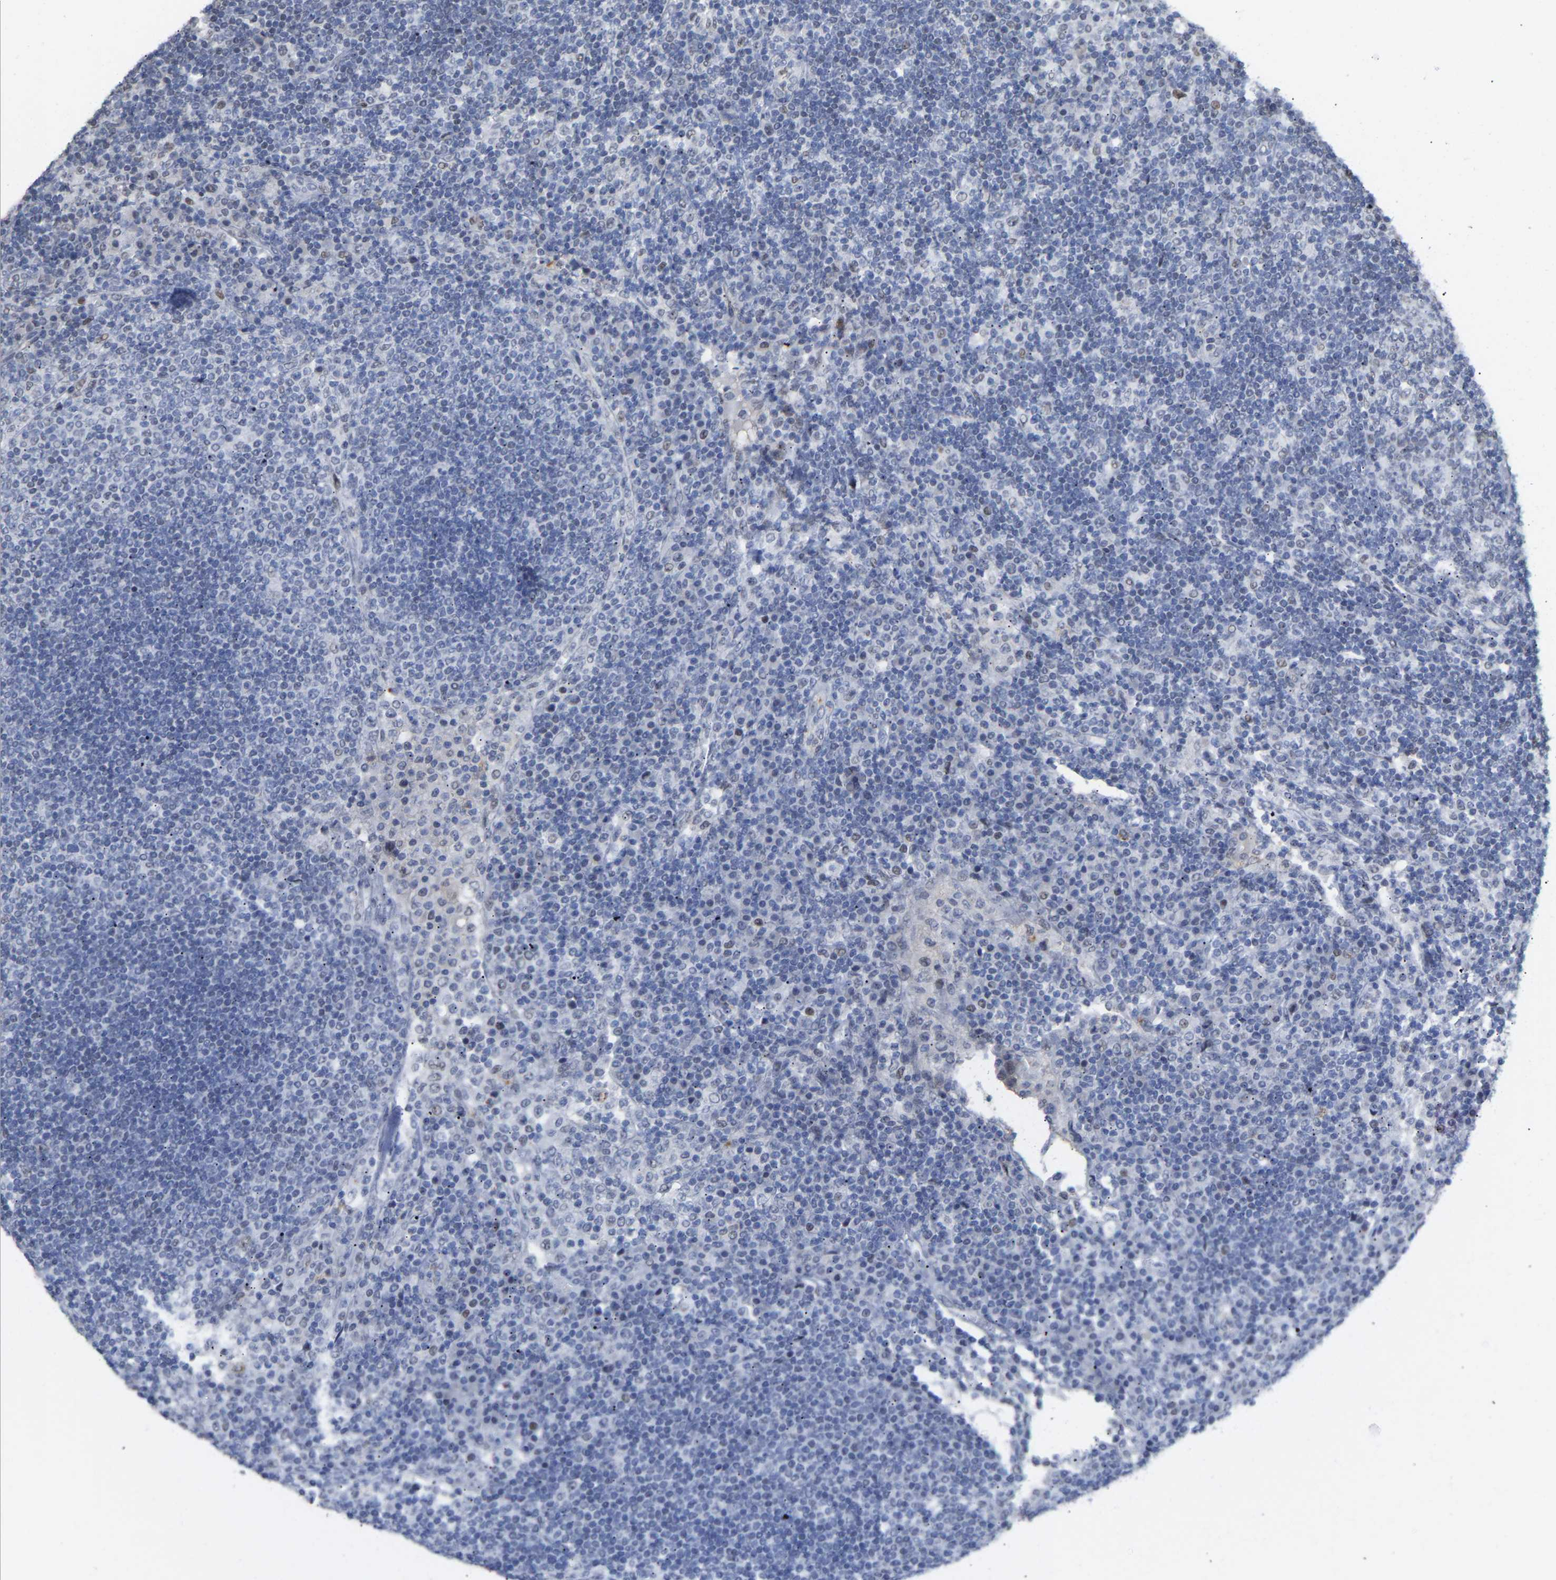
{"staining": {"intensity": "negative", "quantity": "none", "location": "none"}, "tissue": "lymph node", "cell_type": "Germinal center cells", "image_type": "normal", "snomed": [{"axis": "morphology", "description": "Normal tissue, NOS"}, {"axis": "topography", "description": "Lymph node"}], "caption": "This is an immunohistochemistry image of normal human lymph node. There is no staining in germinal center cells.", "gene": "AMPH", "patient": {"sex": "female", "age": 53}}